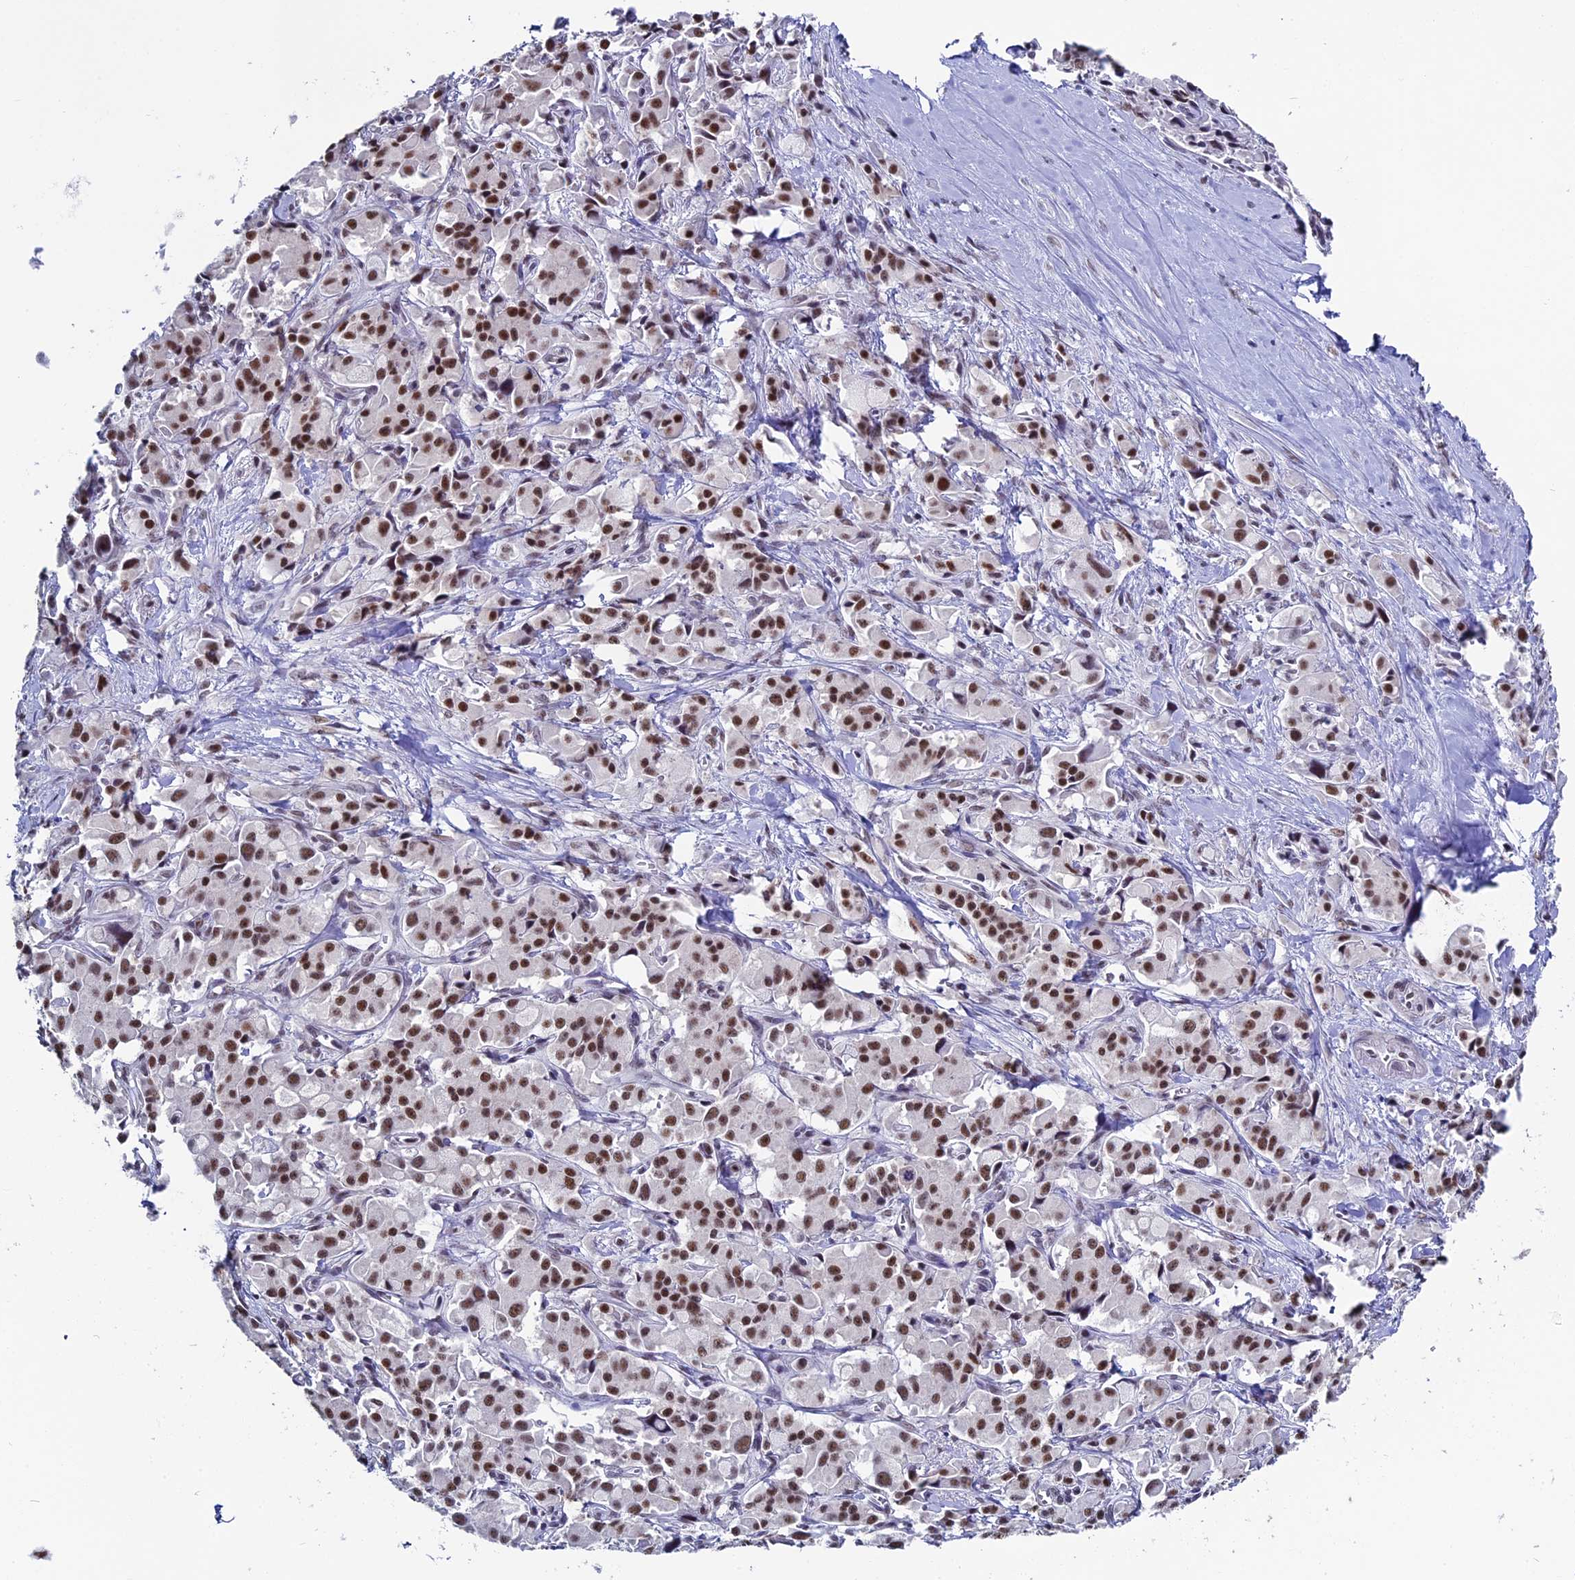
{"staining": {"intensity": "moderate", "quantity": ">75%", "location": "nuclear"}, "tissue": "pancreatic cancer", "cell_type": "Tumor cells", "image_type": "cancer", "snomed": [{"axis": "morphology", "description": "Adenocarcinoma, NOS"}, {"axis": "topography", "description": "Pancreas"}], "caption": "A brown stain labels moderate nuclear staining of a protein in pancreatic adenocarcinoma tumor cells. (brown staining indicates protein expression, while blue staining denotes nuclei).", "gene": "CD2BP2", "patient": {"sex": "male", "age": 65}}